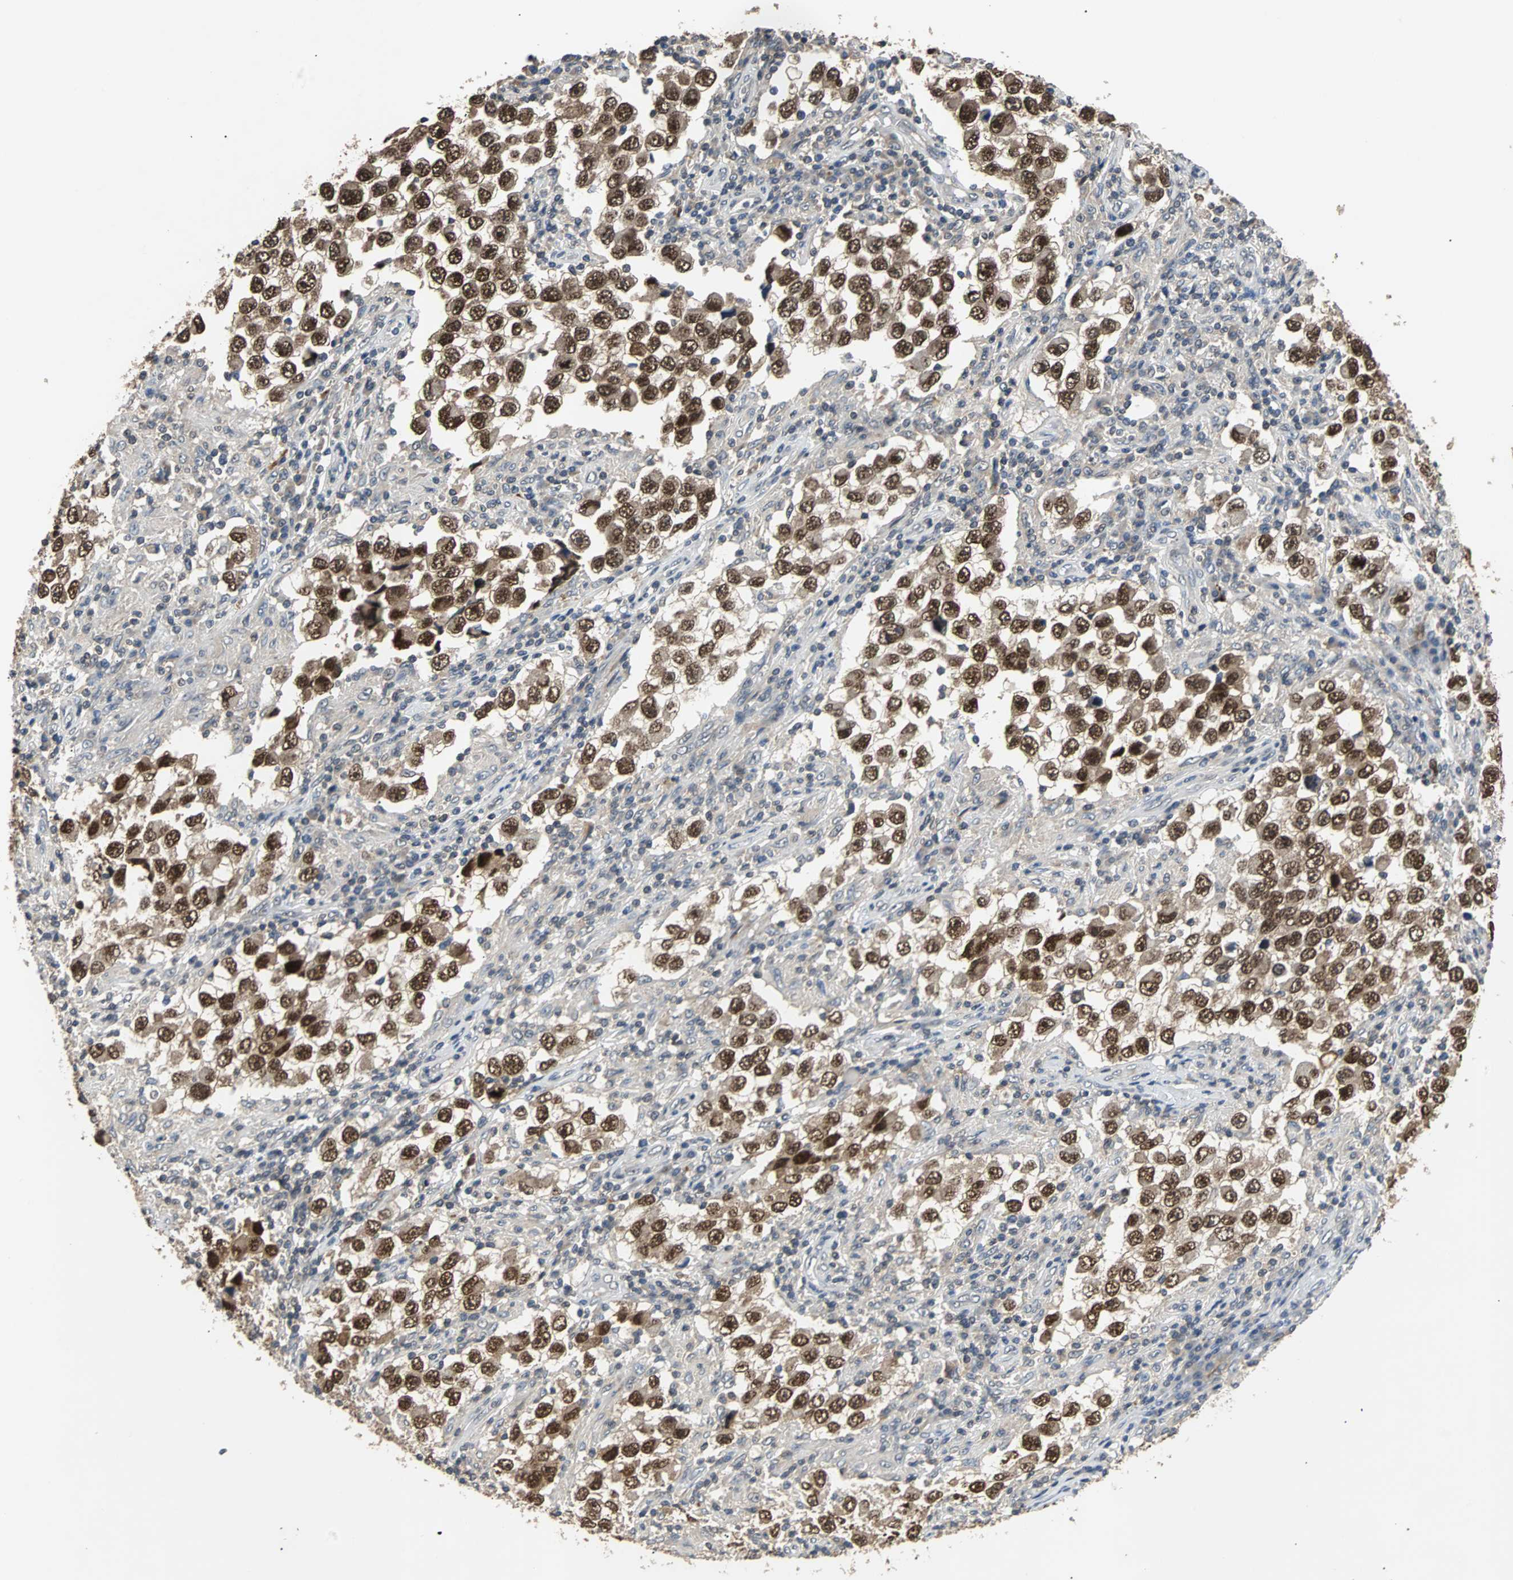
{"staining": {"intensity": "strong", "quantity": ">75%", "location": "cytoplasmic/membranous,nuclear"}, "tissue": "testis cancer", "cell_type": "Tumor cells", "image_type": "cancer", "snomed": [{"axis": "morphology", "description": "Carcinoma, Embryonal, NOS"}, {"axis": "topography", "description": "Testis"}], "caption": "The photomicrograph displays a brown stain indicating the presence of a protein in the cytoplasmic/membranous and nuclear of tumor cells in testis cancer.", "gene": "PHC1", "patient": {"sex": "male", "age": 21}}